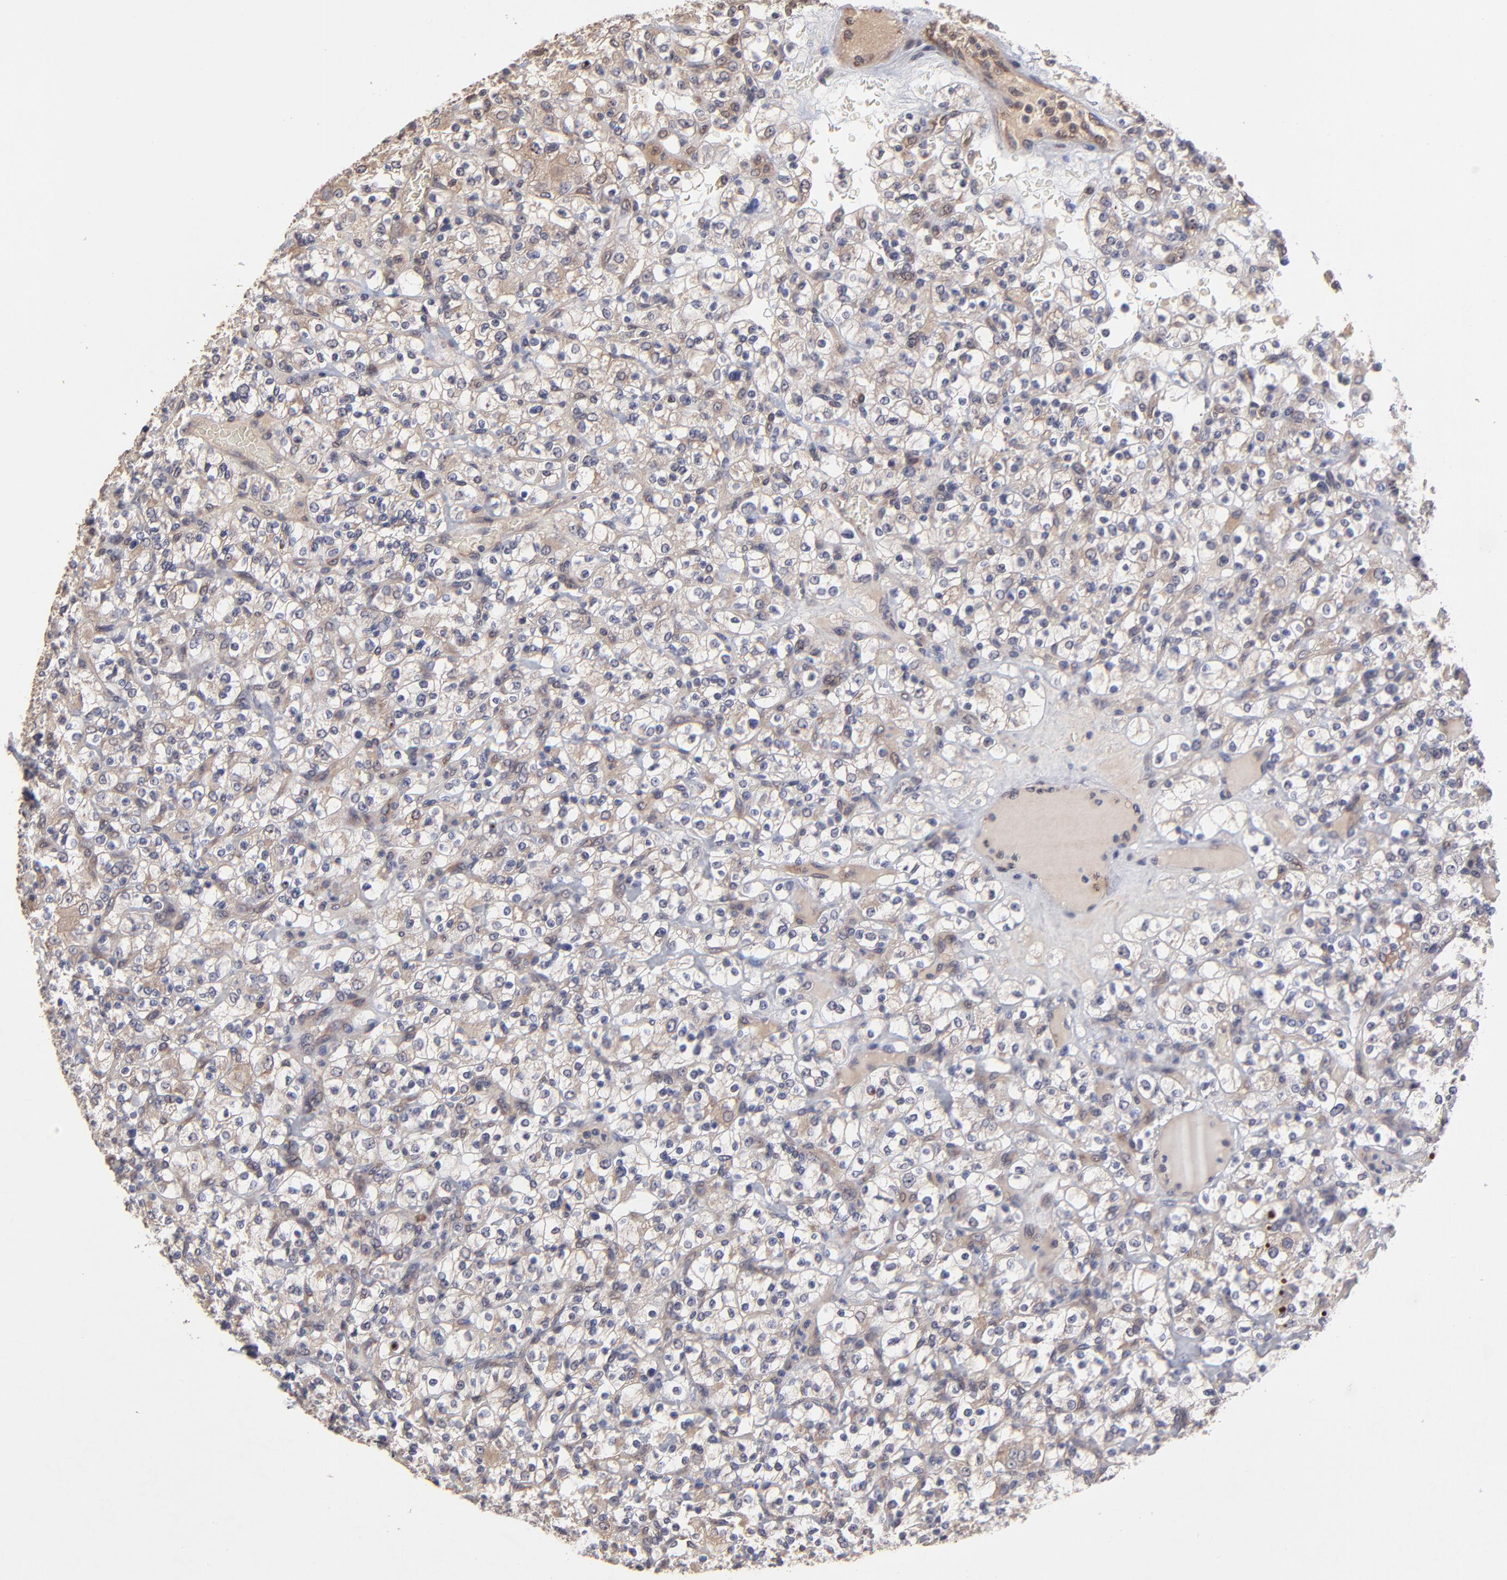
{"staining": {"intensity": "weak", "quantity": ">75%", "location": "cytoplasmic/membranous"}, "tissue": "renal cancer", "cell_type": "Tumor cells", "image_type": "cancer", "snomed": [{"axis": "morphology", "description": "Normal tissue, NOS"}, {"axis": "morphology", "description": "Adenocarcinoma, NOS"}, {"axis": "topography", "description": "Kidney"}], "caption": "Protein expression analysis of human renal cancer (adenocarcinoma) reveals weak cytoplasmic/membranous expression in approximately >75% of tumor cells.", "gene": "CHL1", "patient": {"sex": "female", "age": 72}}